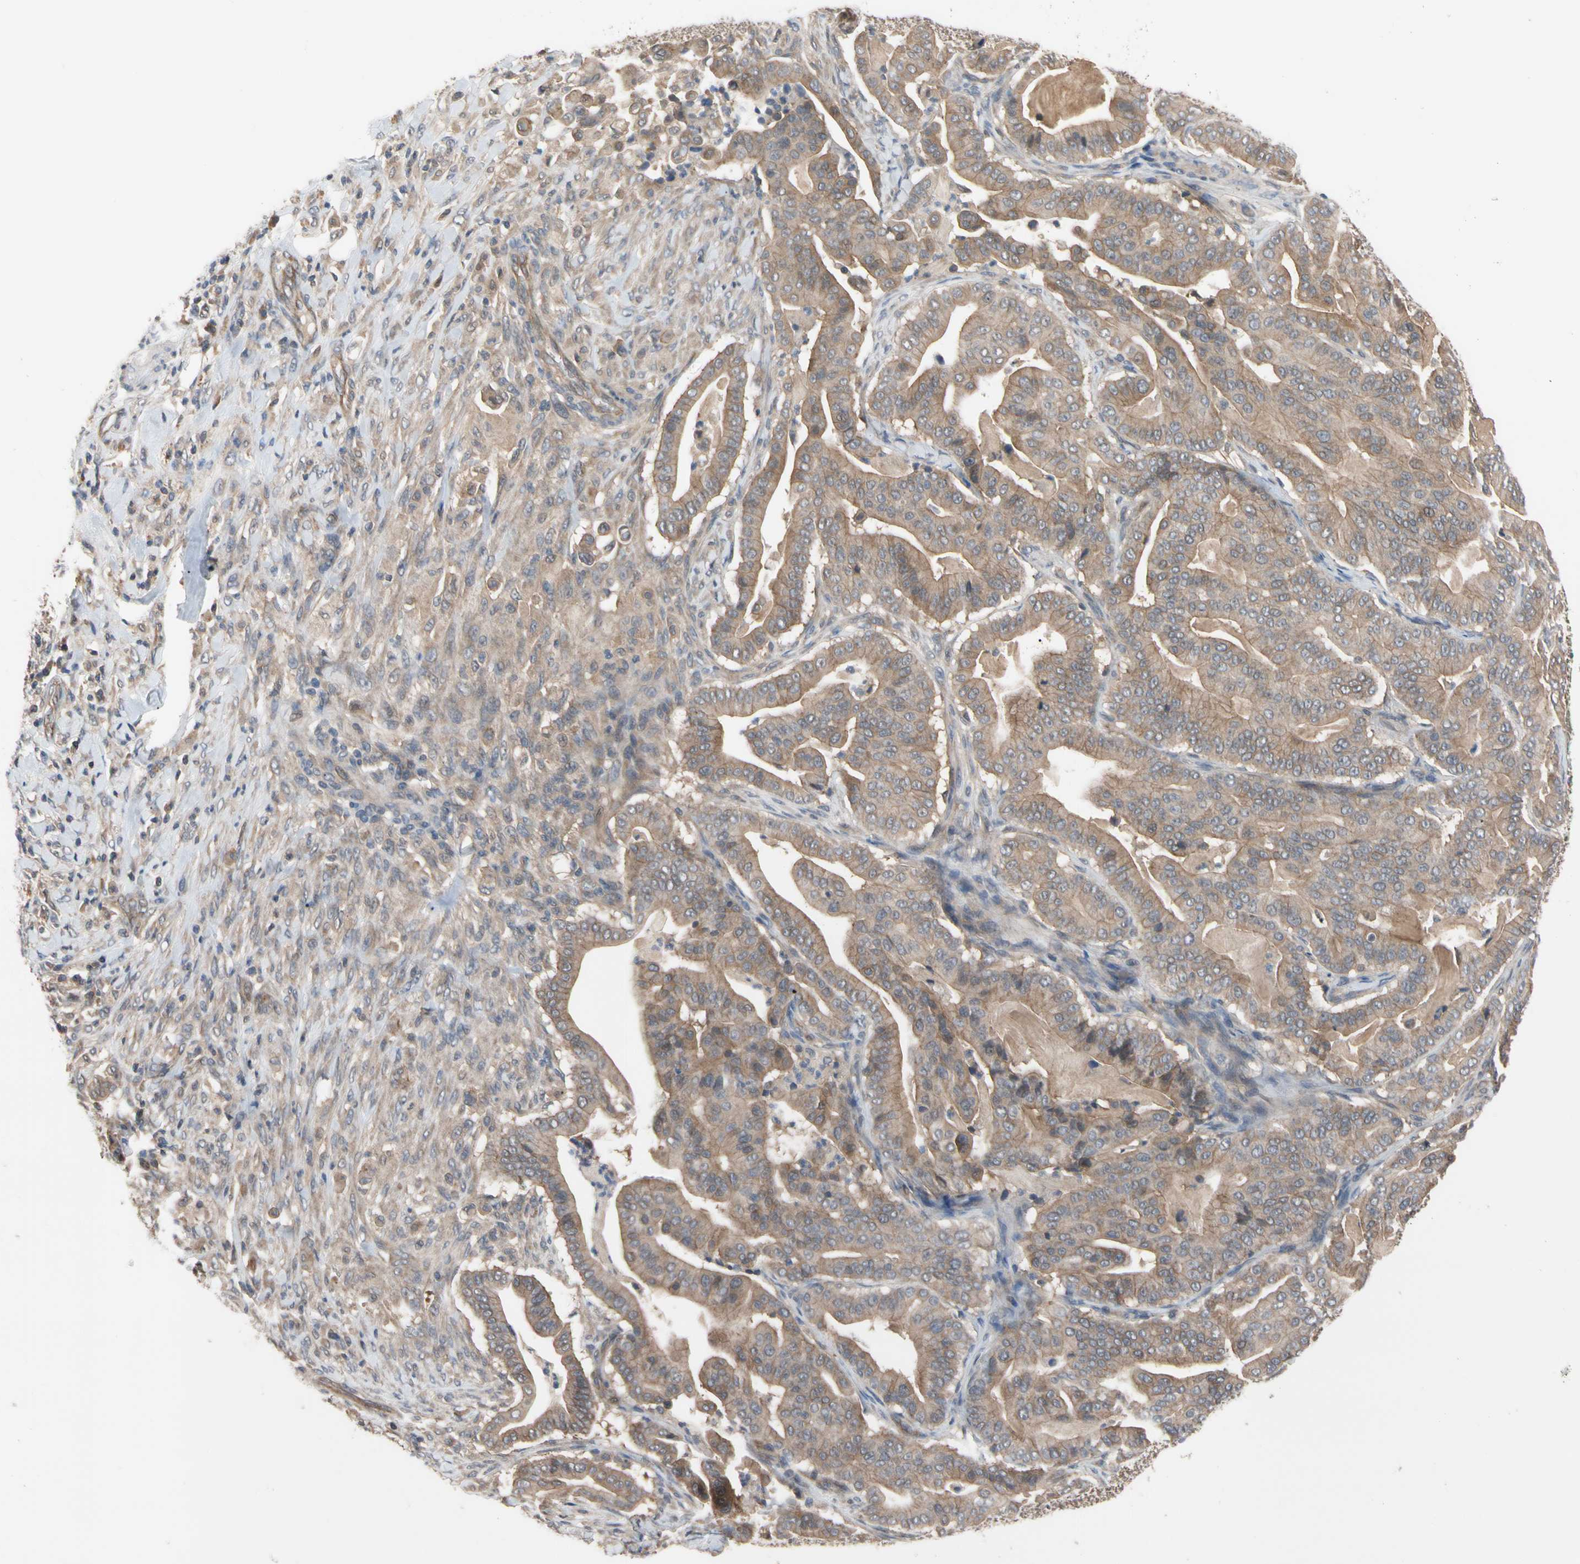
{"staining": {"intensity": "moderate", "quantity": ">75%", "location": "cytoplasmic/membranous"}, "tissue": "pancreatic cancer", "cell_type": "Tumor cells", "image_type": "cancer", "snomed": [{"axis": "morphology", "description": "Adenocarcinoma, NOS"}, {"axis": "topography", "description": "Pancreas"}], "caption": "Moderate cytoplasmic/membranous staining for a protein is seen in approximately >75% of tumor cells of pancreatic cancer using immunohistochemistry (IHC).", "gene": "DPP8", "patient": {"sex": "male", "age": 63}}